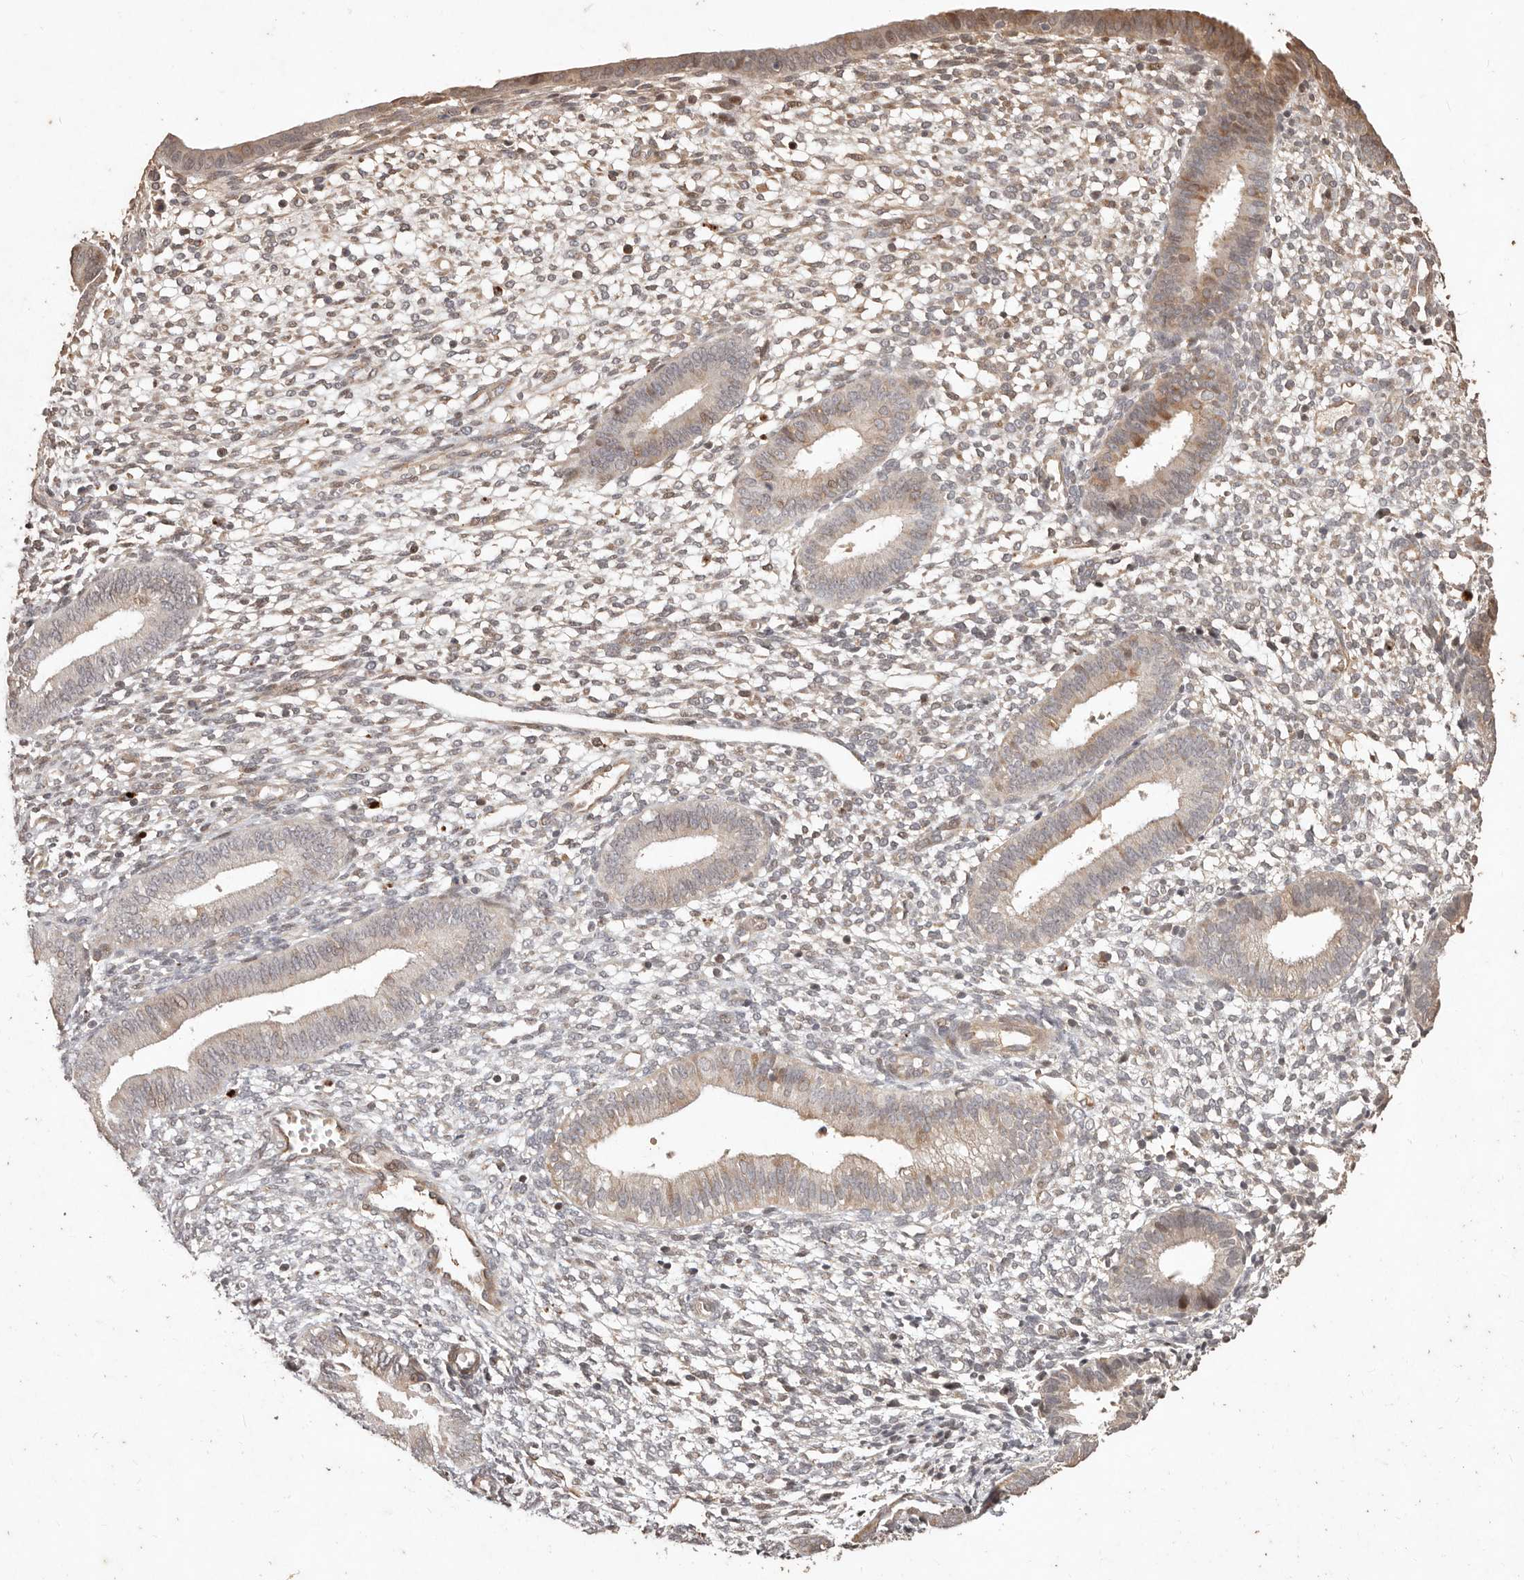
{"staining": {"intensity": "weak", "quantity": "25%-75%", "location": "cytoplasmic/membranous"}, "tissue": "endometrium", "cell_type": "Cells in endometrial stroma", "image_type": "normal", "snomed": [{"axis": "morphology", "description": "Normal tissue, NOS"}, {"axis": "topography", "description": "Endometrium"}], "caption": "Benign endometrium demonstrates weak cytoplasmic/membranous expression in approximately 25%-75% of cells in endometrial stroma, visualized by immunohistochemistry.", "gene": "KIF9", "patient": {"sex": "female", "age": 46}}